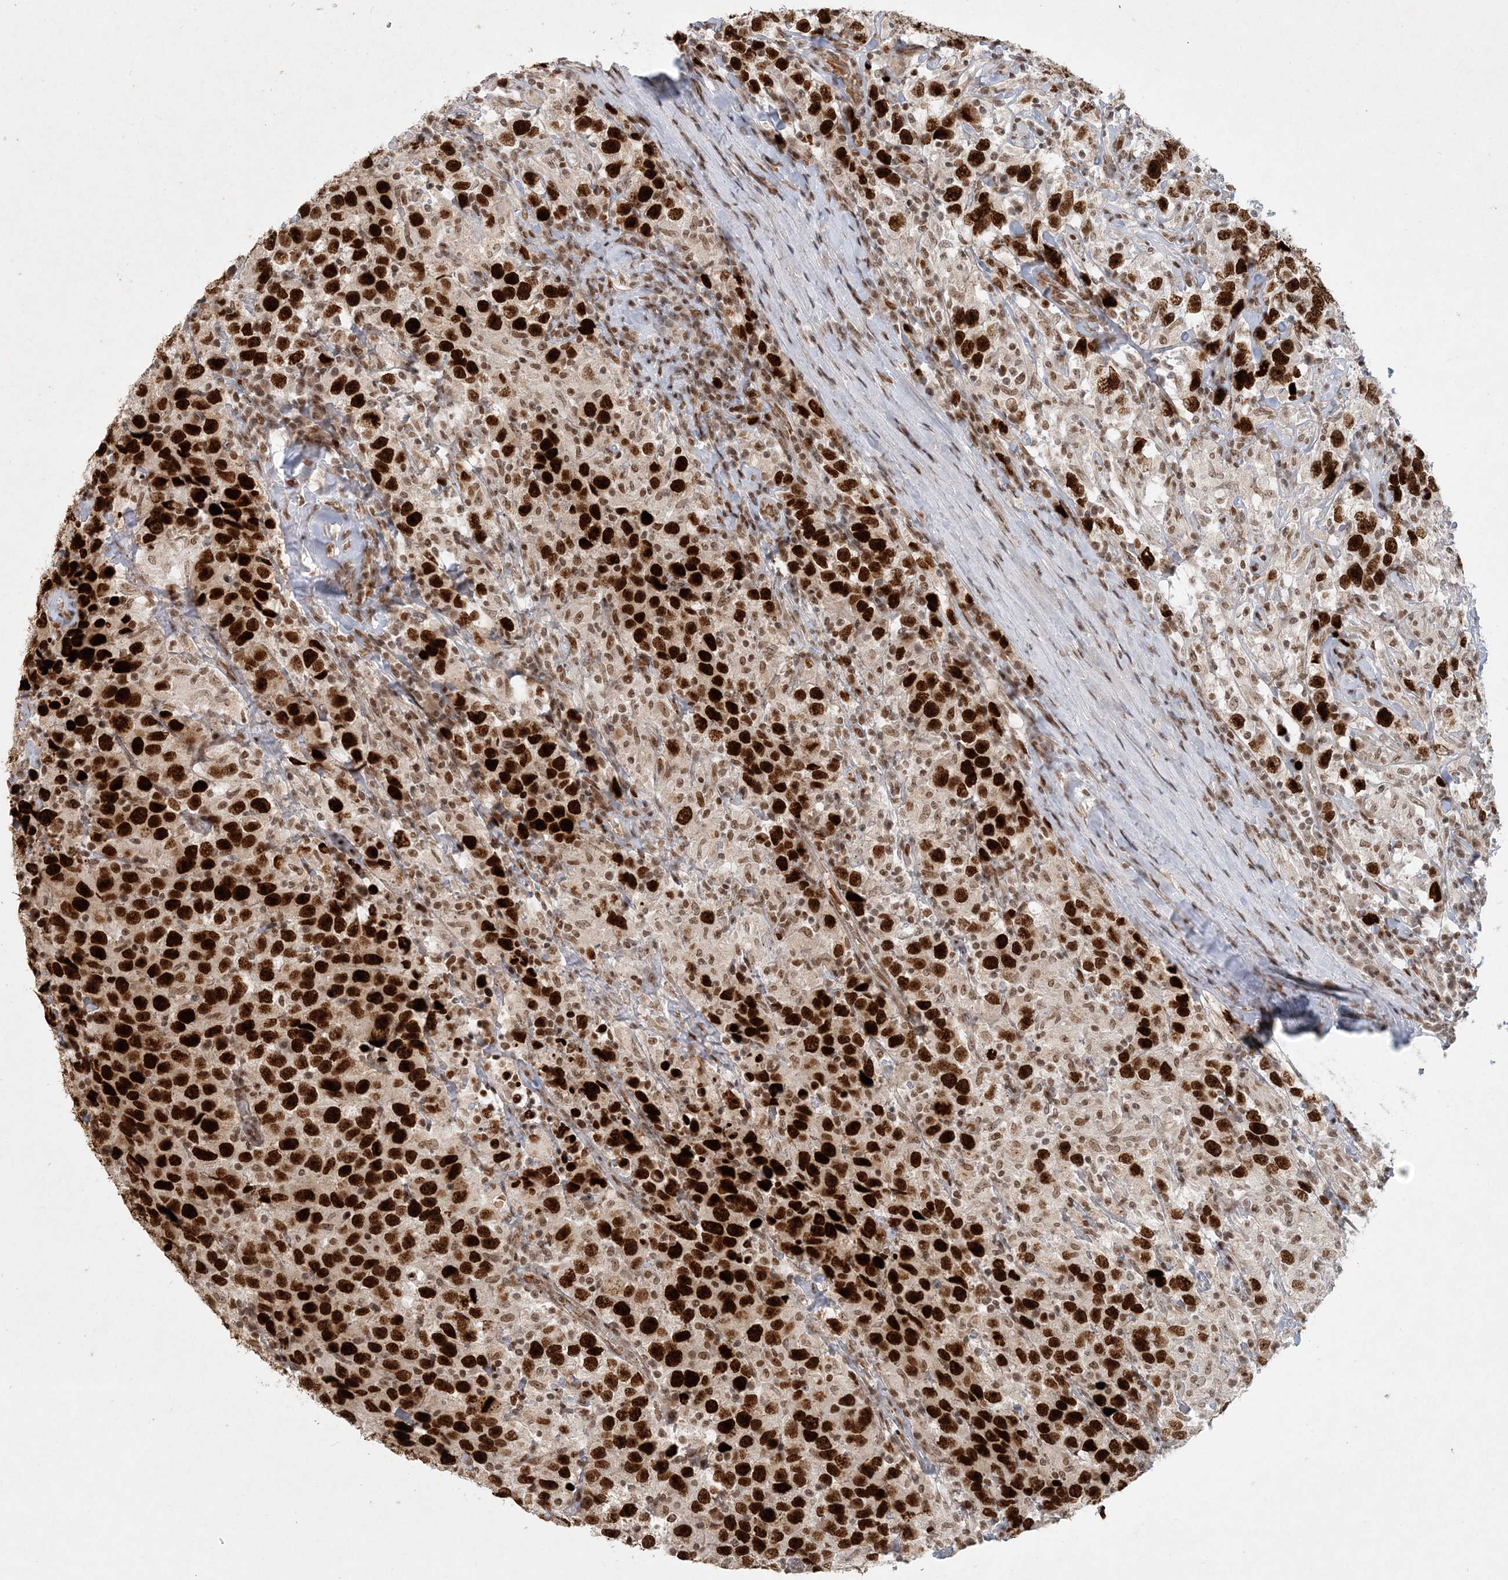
{"staining": {"intensity": "strong", "quantity": ">75%", "location": "nuclear"}, "tissue": "testis cancer", "cell_type": "Tumor cells", "image_type": "cancer", "snomed": [{"axis": "morphology", "description": "Seminoma, NOS"}, {"axis": "topography", "description": "Testis"}], "caption": "The photomicrograph displays a brown stain indicating the presence of a protein in the nuclear of tumor cells in seminoma (testis). (Brightfield microscopy of DAB IHC at high magnification).", "gene": "BAZ1B", "patient": {"sex": "male", "age": 41}}